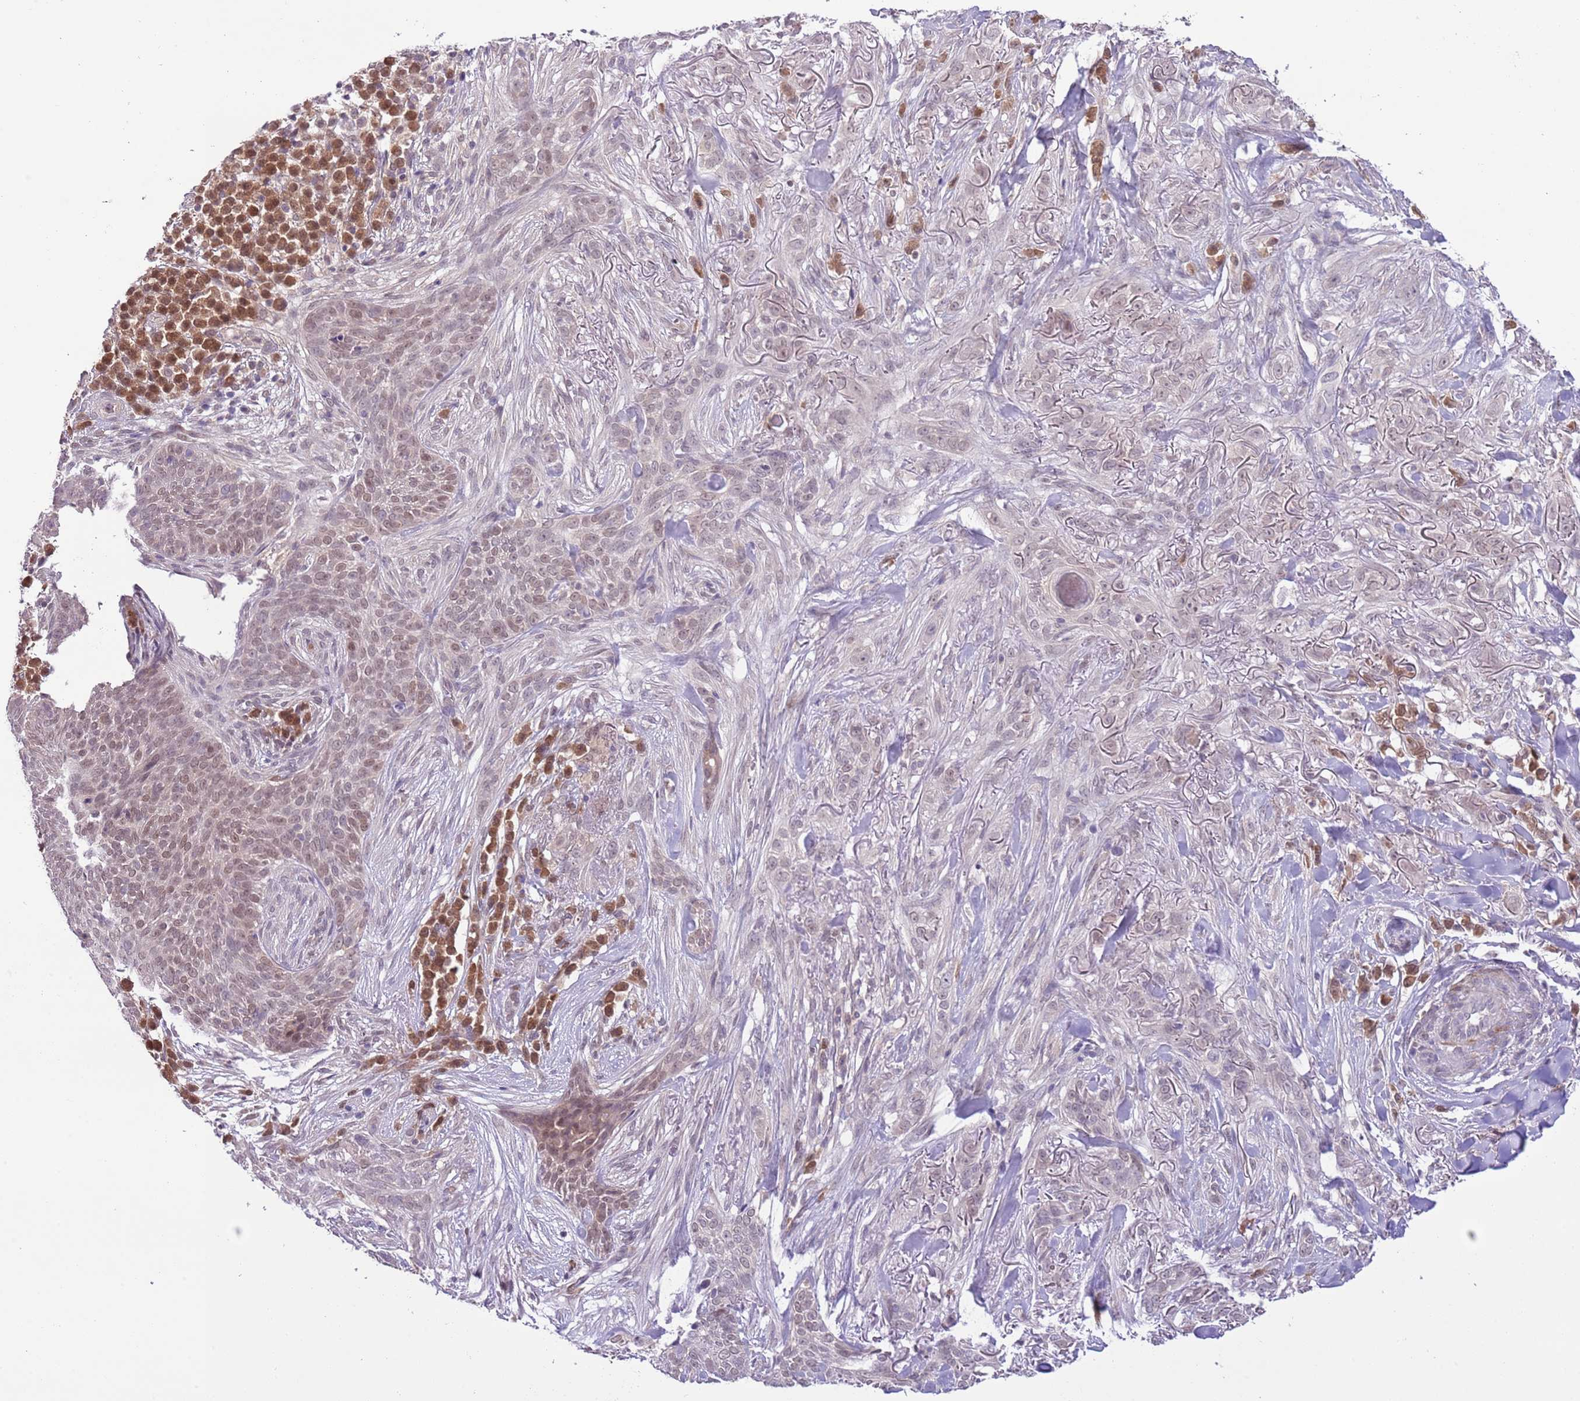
{"staining": {"intensity": "weak", "quantity": ">75%", "location": "nuclear"}, "tissue": "skin cancer", "cell_type": "Tumor cells", "image_type": "cancer", "snomed": [{"axis": "morphology", "description": "Basal cell carcinoma"}, {"axis": "topography", "description": "Skin"}], "caption": "Basal cell carcinoma (skin) was stained to show a protein in brown. There is low levels of weak nuclear expression in approximately >75% of tumor cells. The staining is performed using DAB (3,3'-diaminobenzidine) brown chromogen to label protein expression. The nuclei are counter-stained blue using hematoxylin.", "gene": "GALK2", "patient": {"sex": "male", "age": 72}}